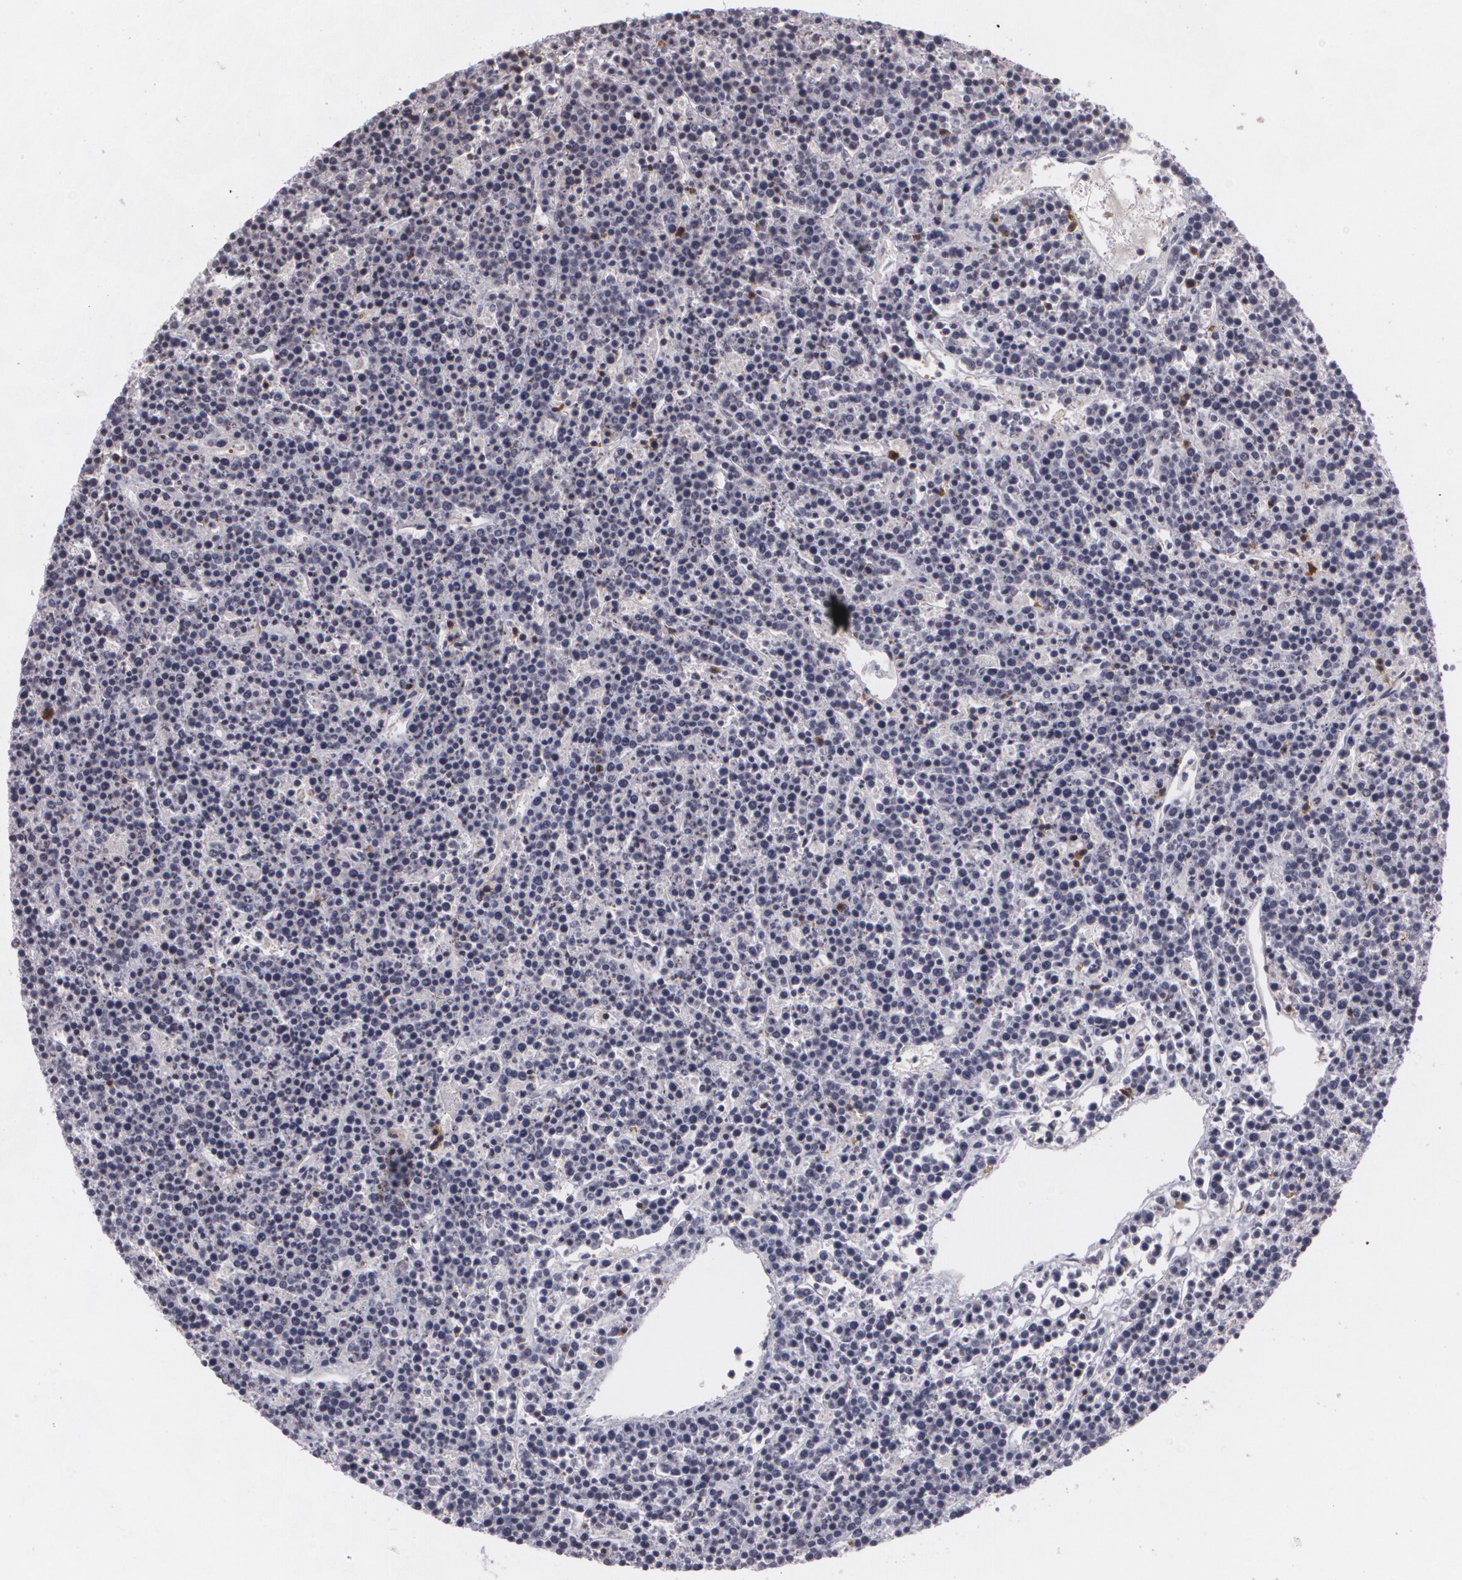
{"staining": {"intensity": "negative", "quantity": "none", "location": "none"}, "tissue": "lymphoma", "cell_type": "Tumor cells", "image_type": "cancer", "snomed": [{"axis": "morphology", "description": "Malignant lymphoma, non-Hodgkin's type, High grade"}, {"axis": "topography", "description": "Ovary"}], "caption": "The immunohistochemistry (IHC) histopathology image has no significant staining in tumor cells of malignant lymphoma, non-Hodgkin's type (high-grade) tissue. Nuclei are stained in blue.", "gene": "BIN1", "patient": {"sex": "female", "age": 56}}